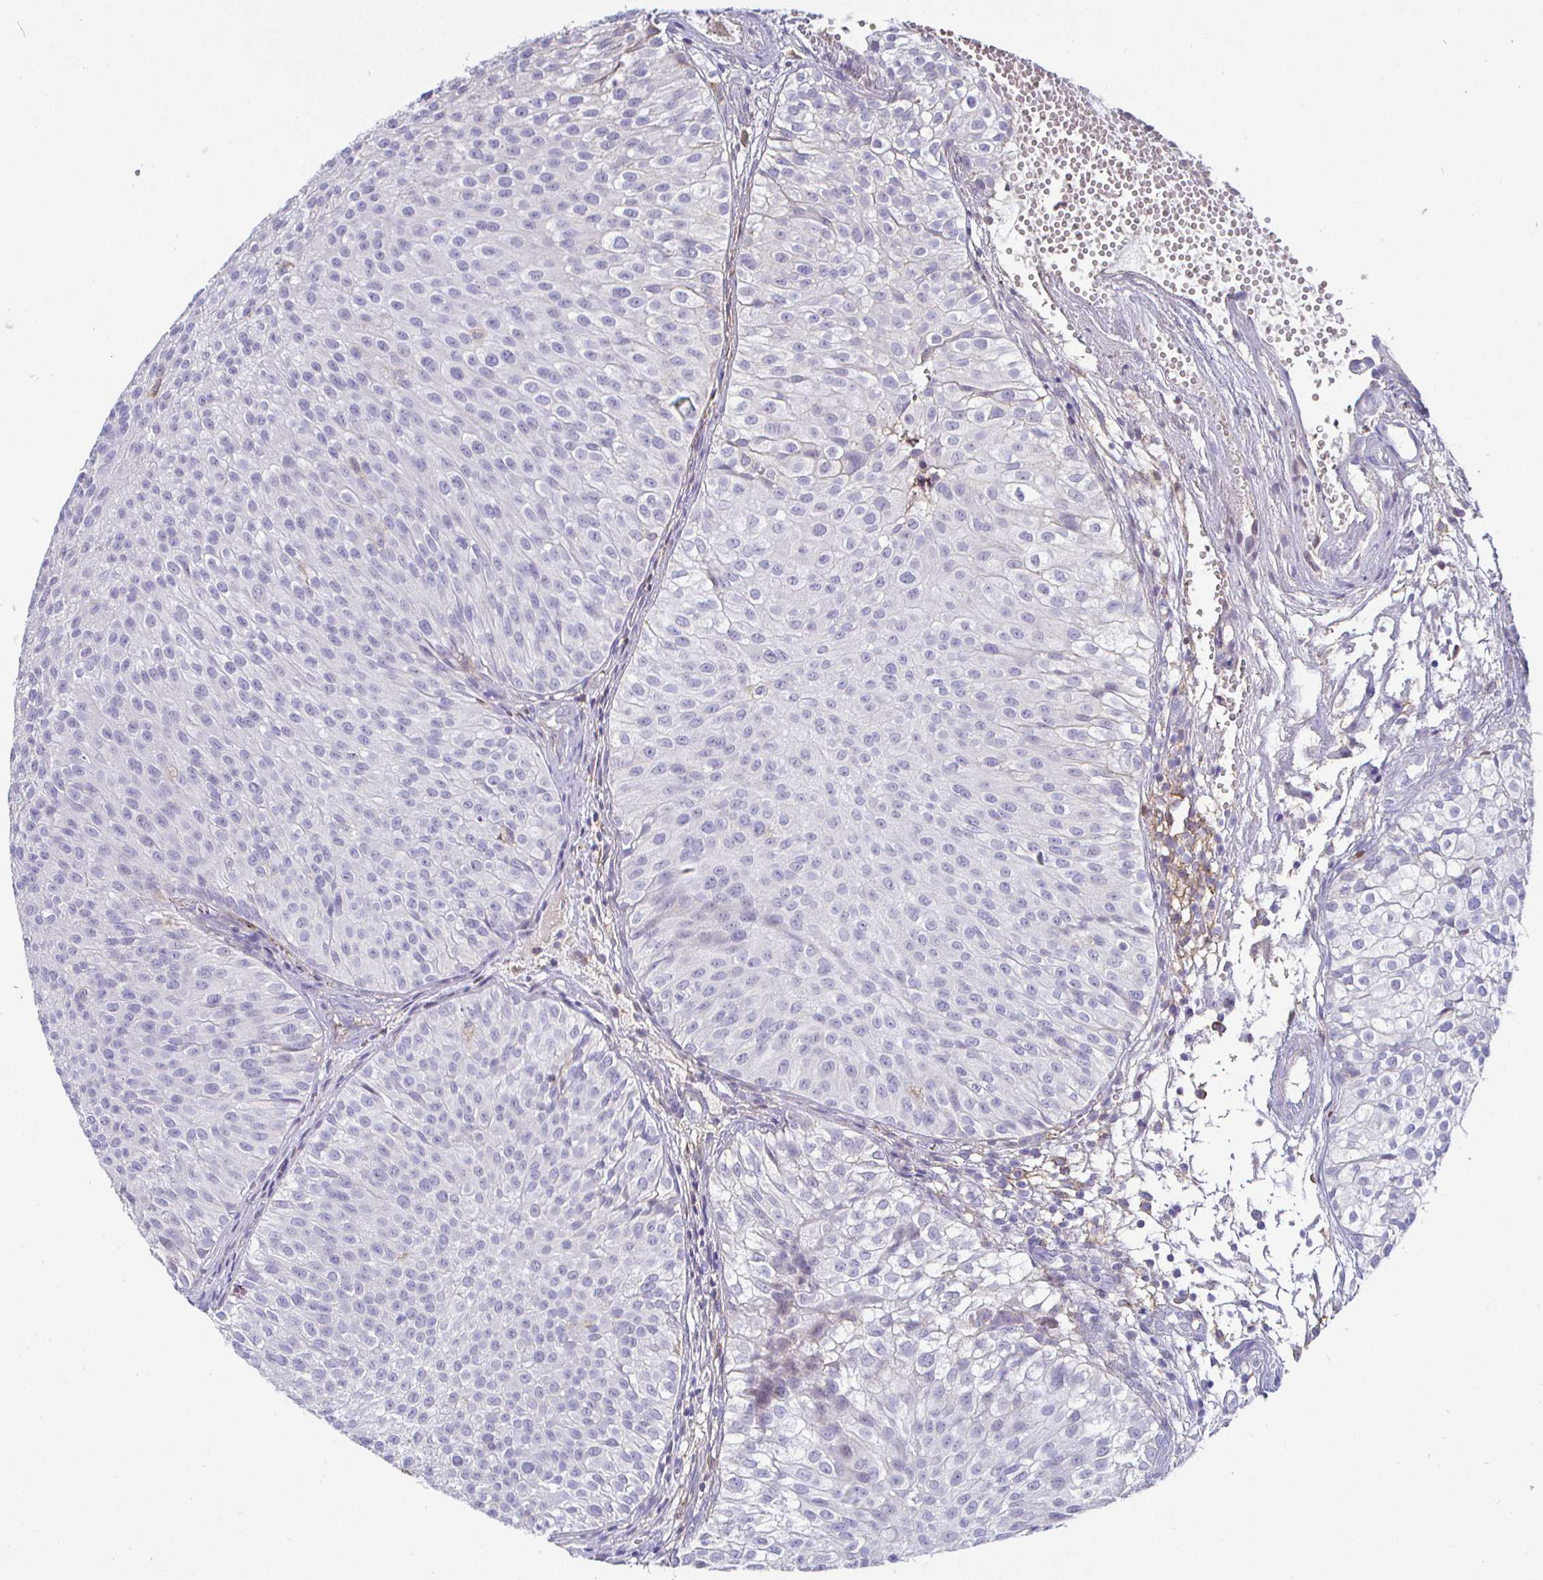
{"staining": {"intensity": "negative", "quantity": "none", "location": "none"}, "tissue": "urothelial cancer", "cell_type": "Tumor cells", "image_type": "cancer", "snomed": [{"axis": "morphology", "description": "Urothelial carcinoma, Low grade"}, {"axis": "topography", "description": "Urinary bladder"}], "caption": "Low-grade urothelial carcinoma stained for a protein using IHC displays no positivity tumor cells.", "gene": "SIRPA", "patient": {"sex": "male", "age": 70}}